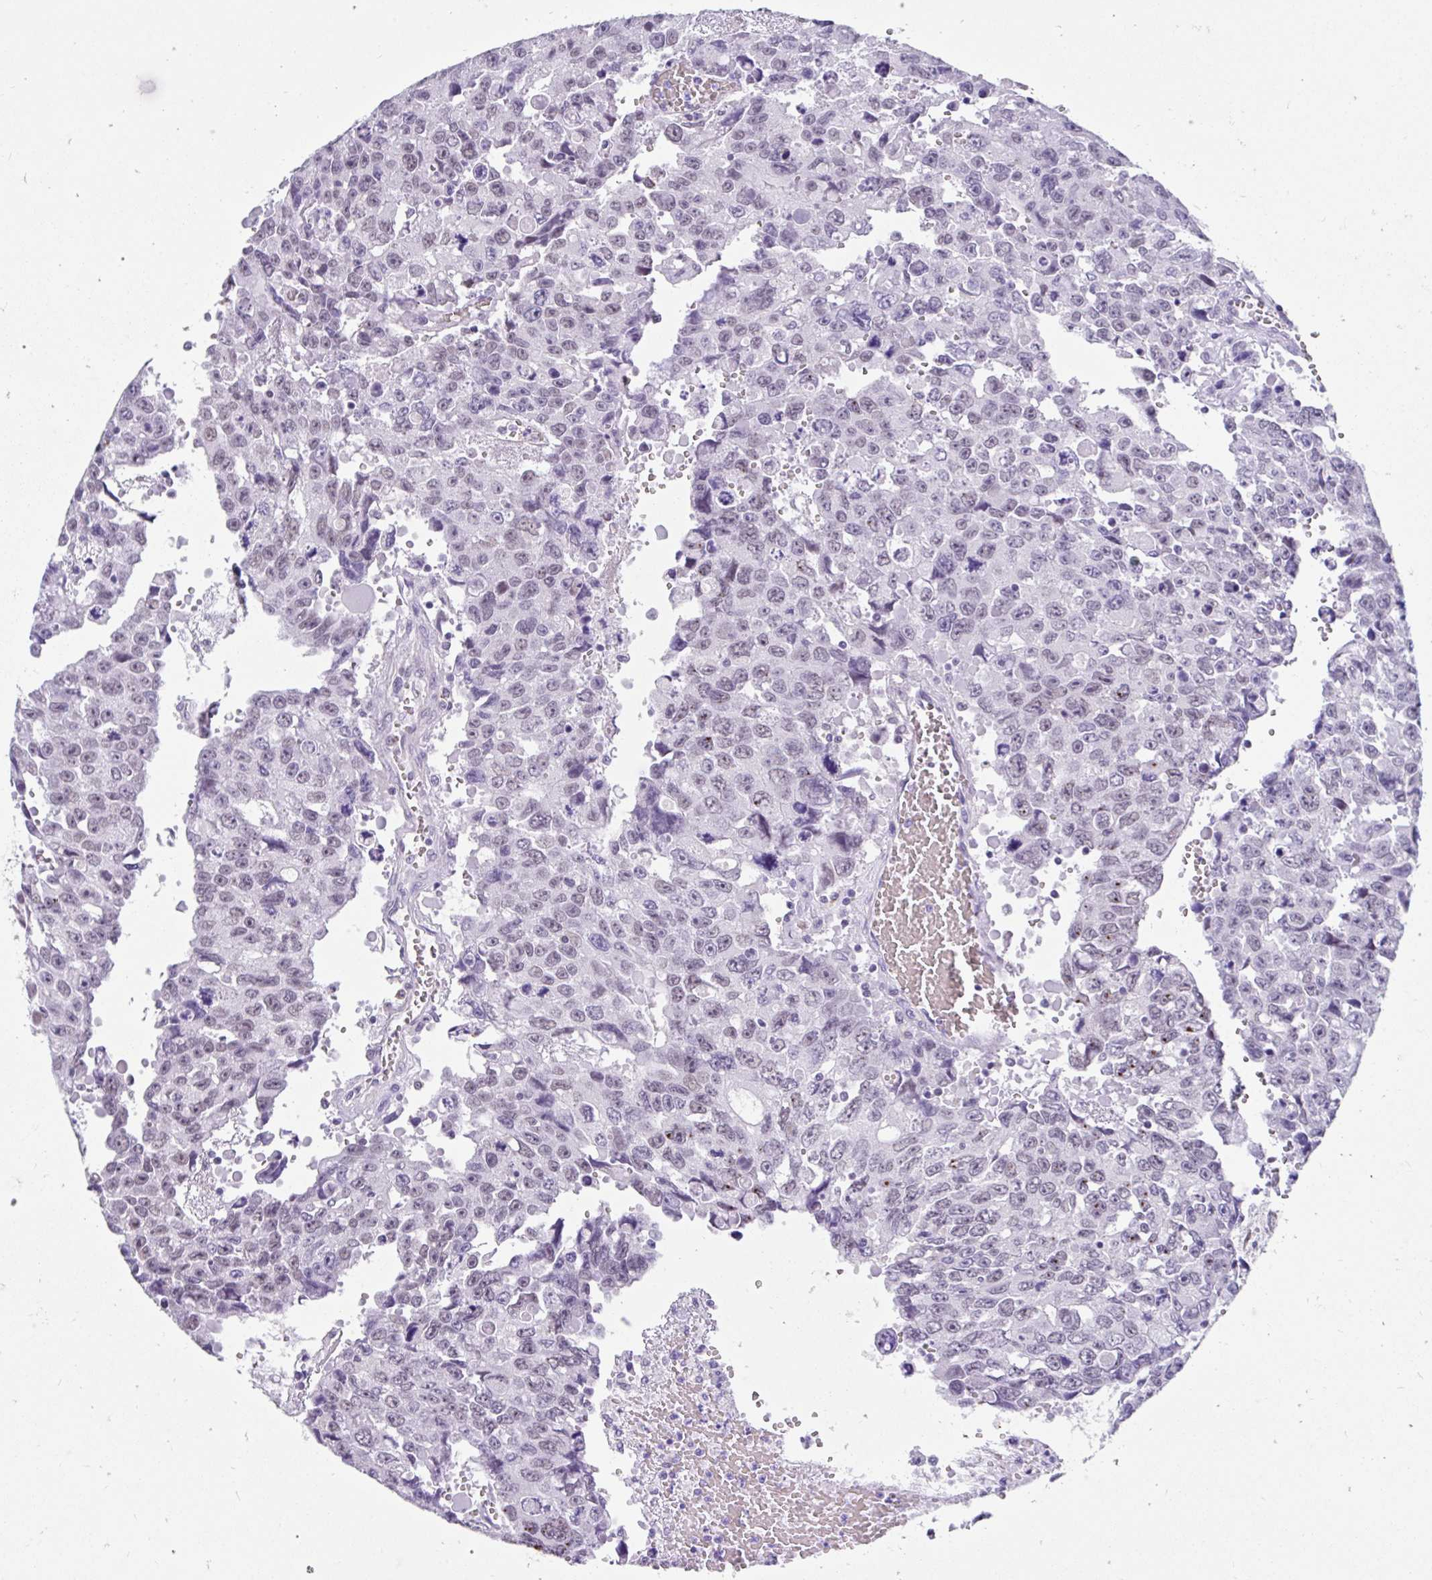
{"staining": {"intensity": "weak", "quantity": "<25%", "location": "nuclear"}, "tissue": "testis cancer", "cell_type": "Tumor cells", "image_type": "cancer", "snomed": [{"axis": "morphology", "description": "Seminoma, NOS"}, {"axis": "topography", "description": "Testis"}], "caption": "This is an IHC image of human testis cancer. There is no positivity in tumor cells.", "gene": "DCAF17", "patient": {"sex": "male", "age": 26}}